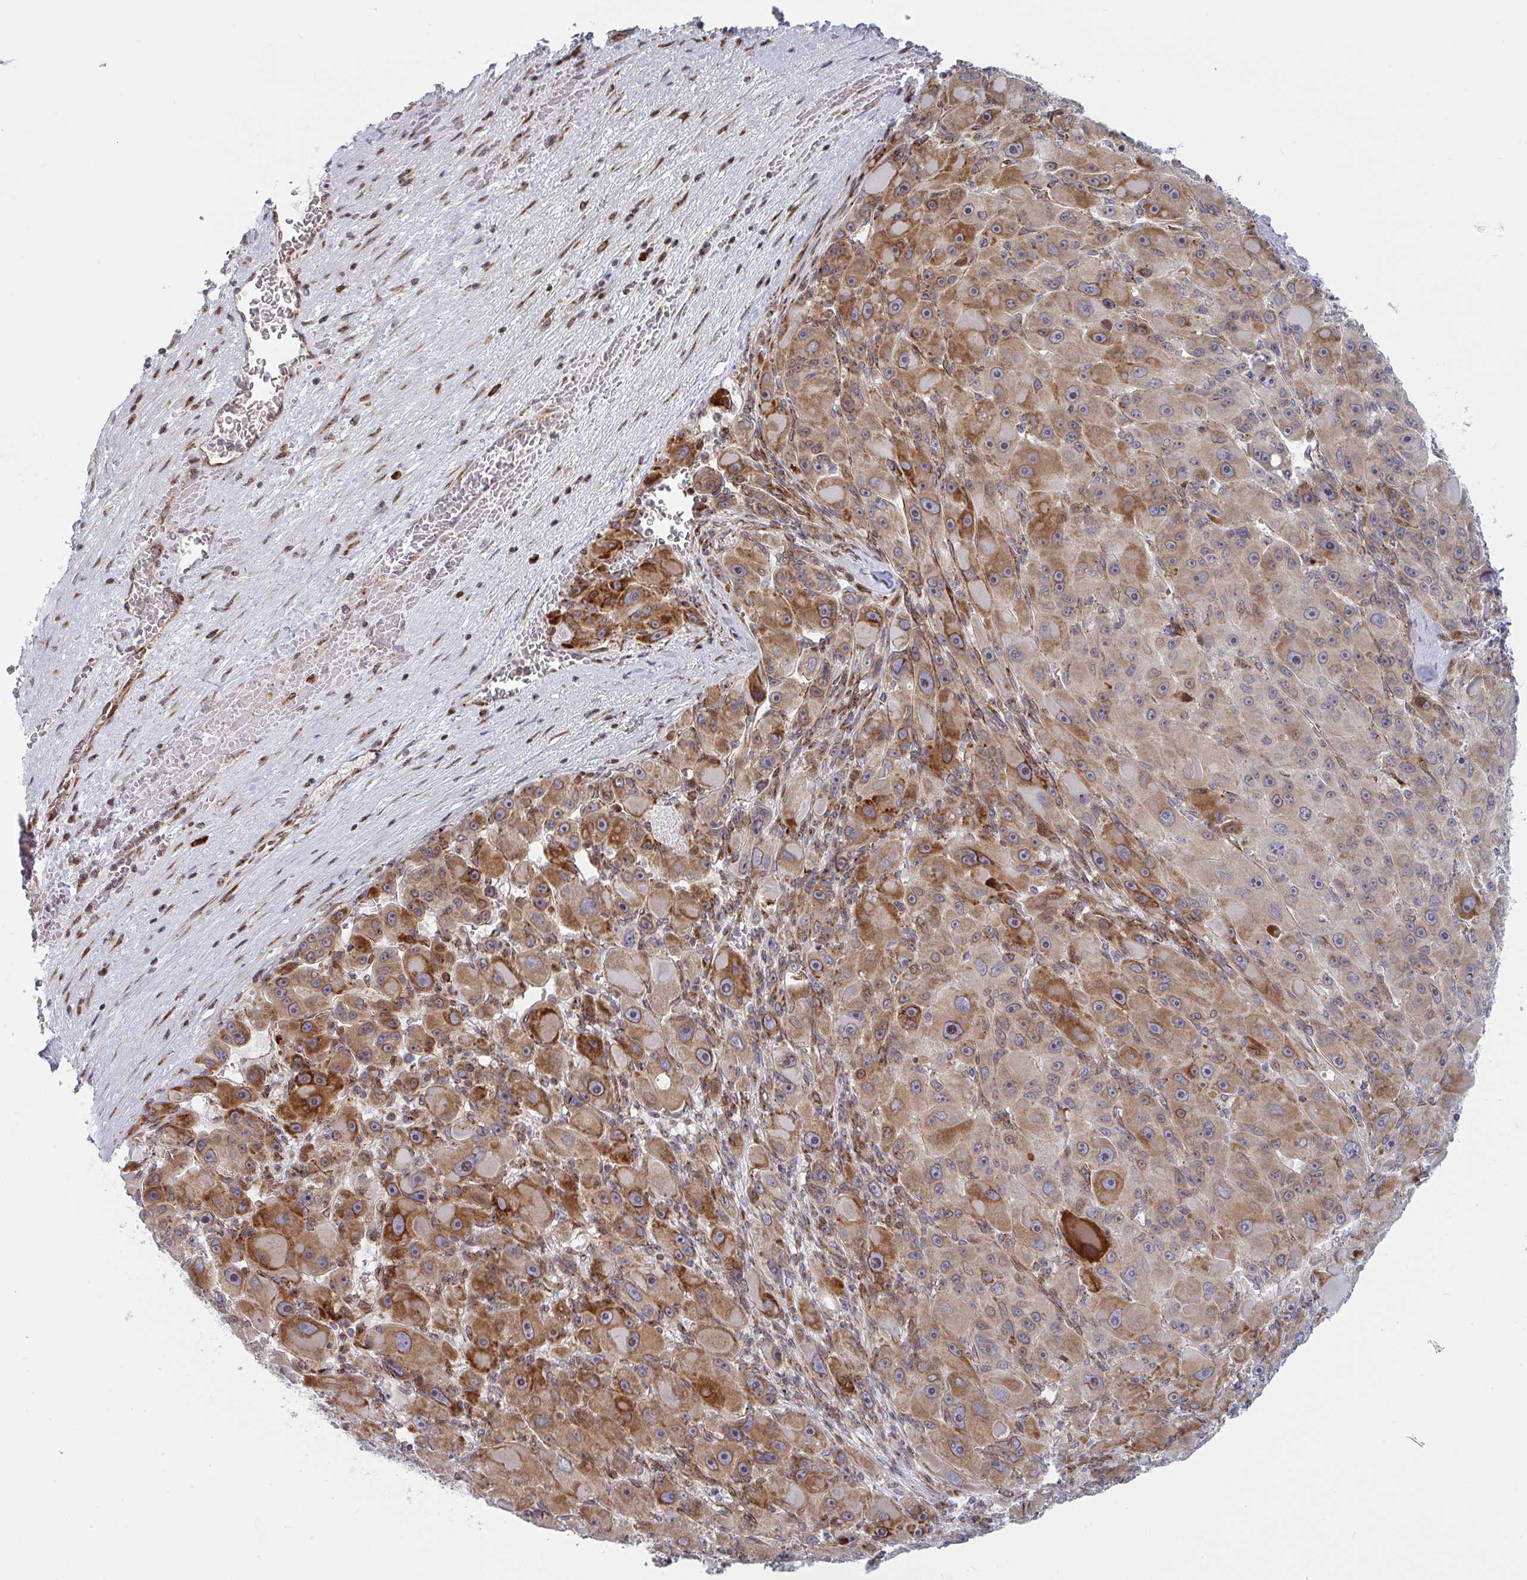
{"staining": {"intensity": "moderate", "quantity": ">75%", "location": "cytoplasmic/membranous"}, "tissue": "liver cancer", "cell_type": "Tumor cells", "image_type": "cancer", "snomed": [{"axis": "morphology", "description": "Carcinoma, Hepatocellular, NOS"}, {"axis": "topography", "description": "Liver"}], "caption": "Moderate cytoplasmic/membranous positivity is appreciated in approximately >75% of tumor cells in hepatocellular carcinoma (liver).", "gene": "PRKCH", "patient": {"sex": "male", "age": 76}}